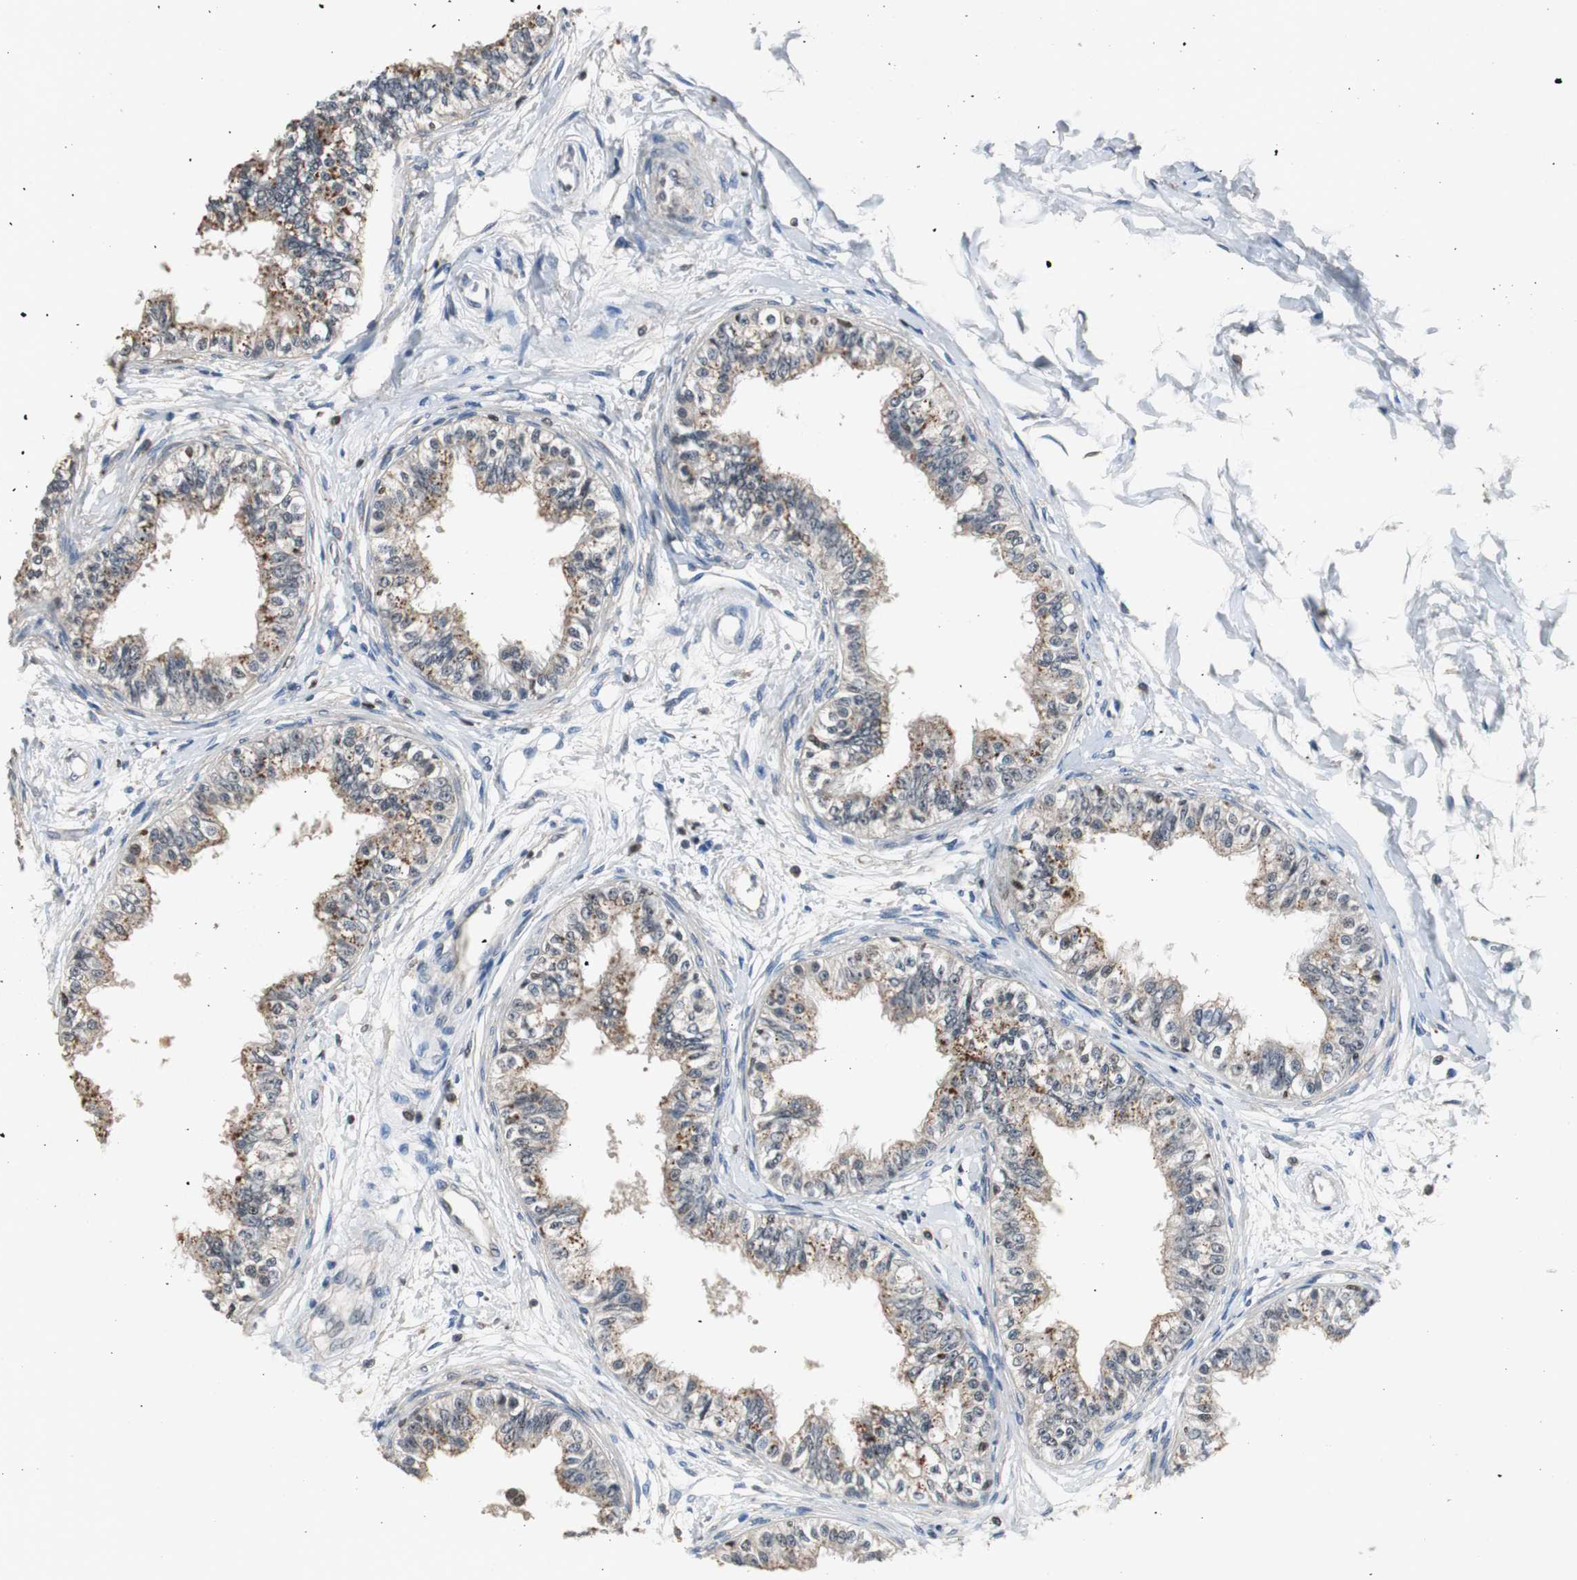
{"staining": {"intensity": "strong", "quantity": "25%-75%", "location": "cytoplasmic/membranous,nuclear"}, "tissue": "epididymis", "cell_type": "Glandular cells", "image_type": "normal", "snomed": [{"axis": "morphology", "description": "Normal tissue, NOS"}, {"axis": "morphology", "description": "Adenocarcinoma, metastatic, NOS"}, {"axis": "topography", "description": "Testis"}, {"axis": "topography", "description": "Epididymis"}], "caption": "This image displays normal epididymis stained with immunohistochemistry (IHC) to label a protein in brown. The cytoplasmic/membranous,nuclear of glandular cells show strong positivity for the protein. Nuclei are counter-stained blue.", "gene": "FEN1", "patient": {"sex": "male", "age": 26}}